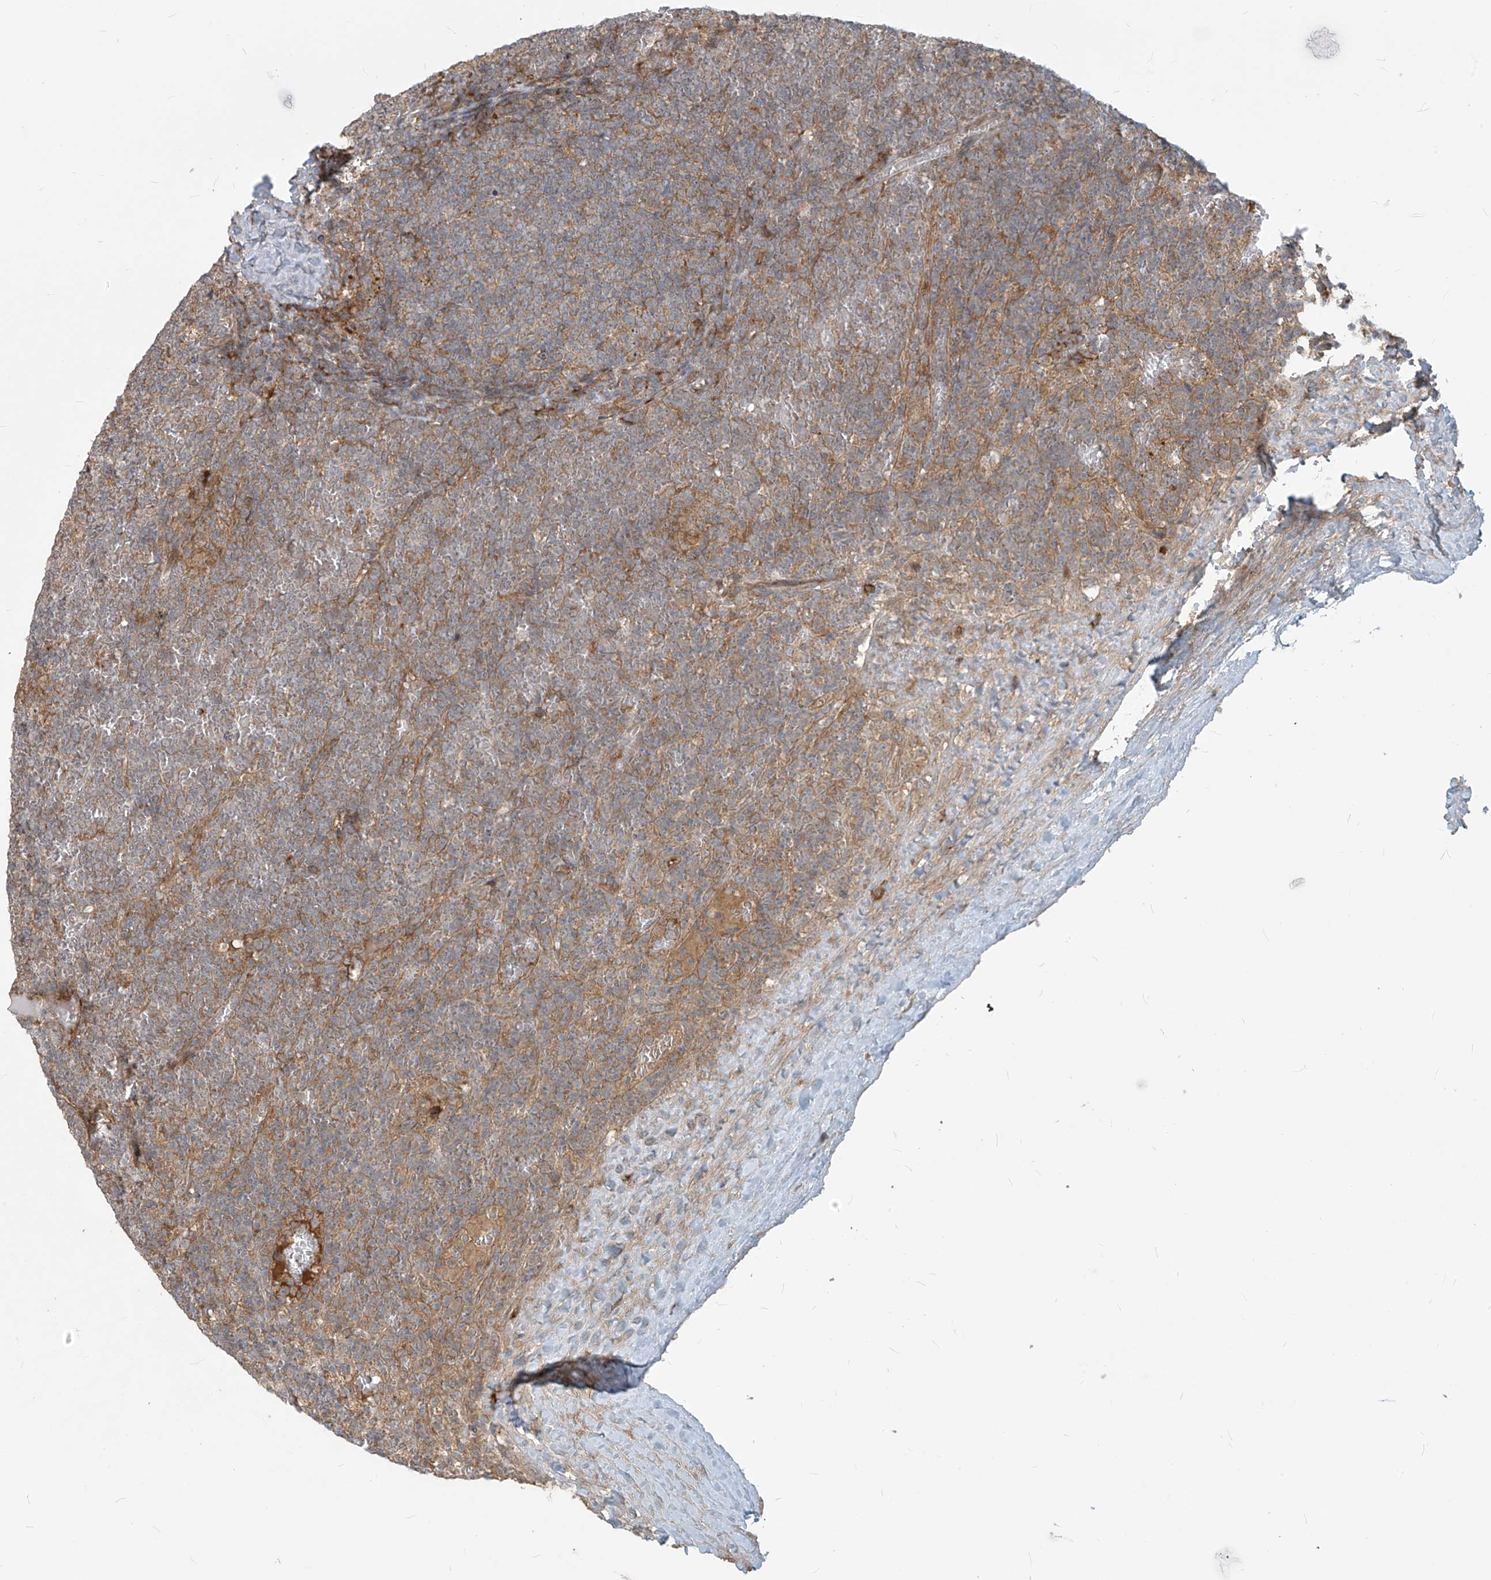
{"staining": {"intensity": "moderate", "quantity": "25%-75%", "location": "cytoplasmic/membranous"}, "tissue": "lymphoma", "cell_type": "Tumor cells", "image_type": "cancer", "snomed": [{"axis": "morphology", "description": "Malignant lymphoma, non-Hodgkin's type, Low grade"}, {"axis": "topography", "description": "Spleen"}], "caption": "This histopathology image exhibits immunohistochemistry (IHC) staining of human lymphoma, with medium moderate cytoplasmic/membranous positivity in about 25%-75% of tumor cells.", "gene": "KATNIP", "patient": {"sex": "female", "age": 19}}